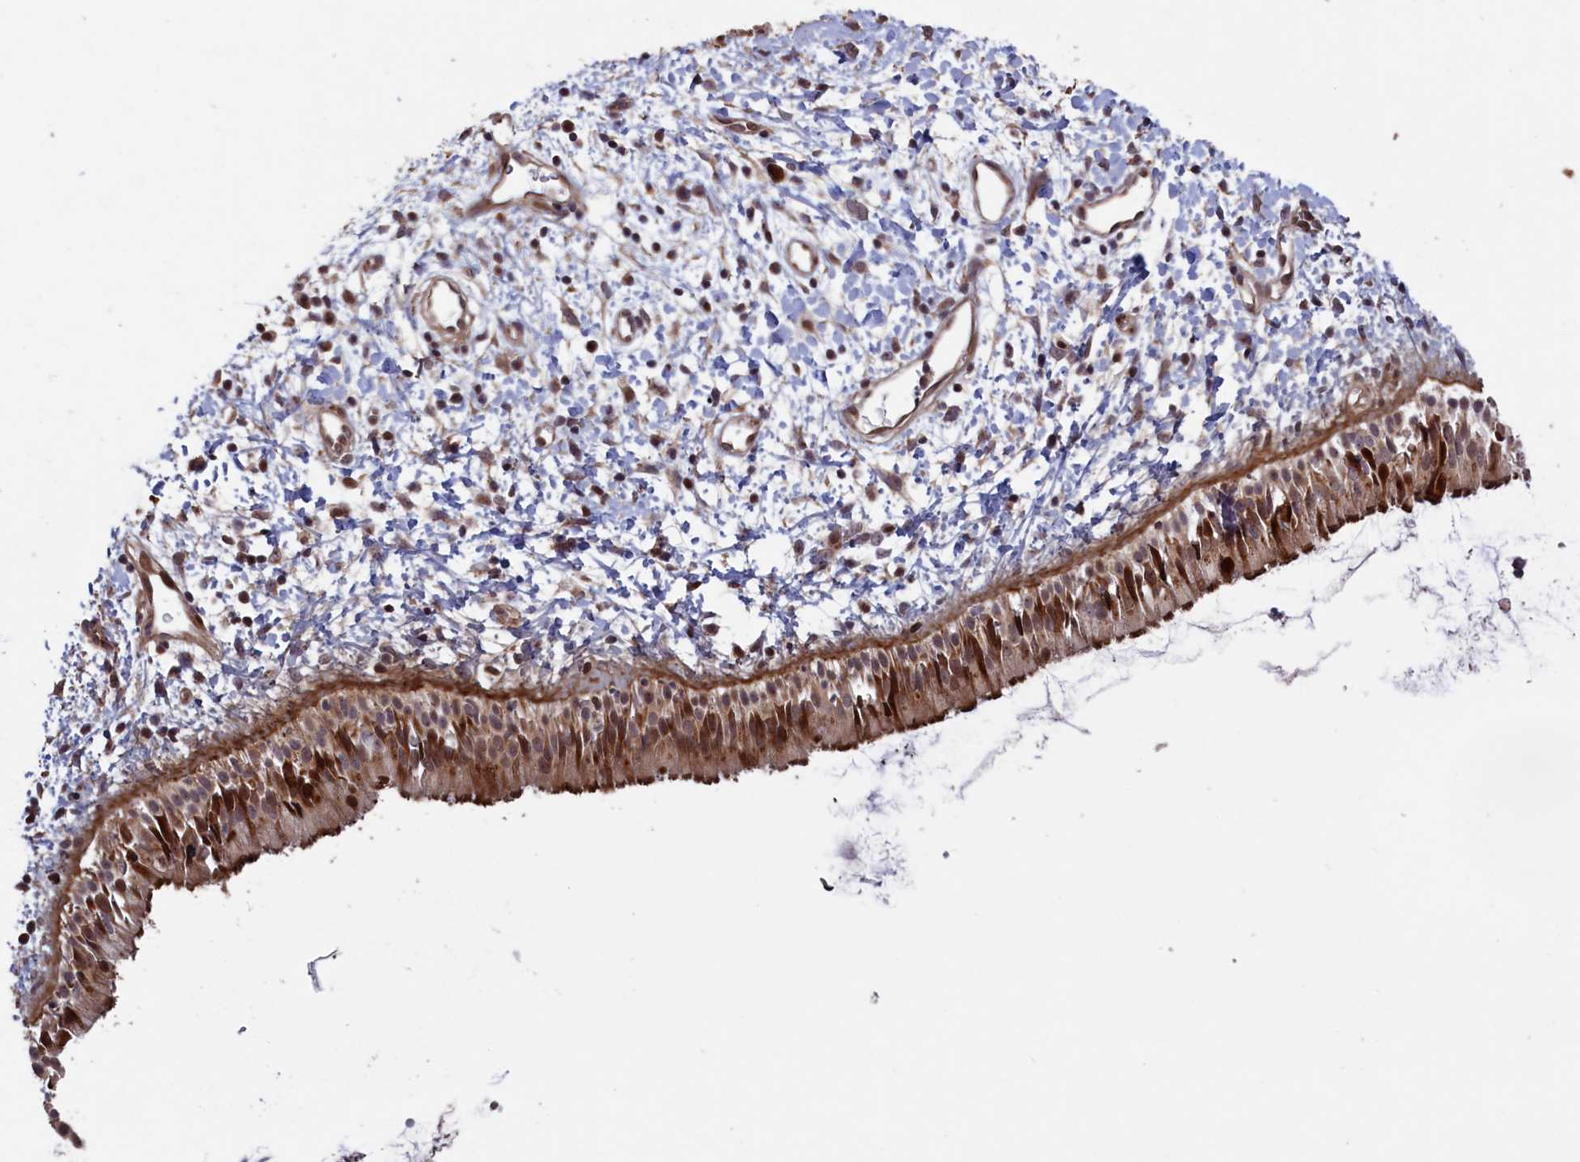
{"staining": {"intensity": "strong", "quantity": ">75%", "location": "cytoplasmic/membranous,nuclear"}, "tissue": "nasopharynx", "cell_type": "Respiratory epithelial cells", "image_type": "normal", "snomed": [{"axis": "morphology", "description": "Normal tissue, NOS"}, {"axis": "topography", "description": "Nasopharynx"}], "caption": "Strong cytoplasmic/membranous,nuclear staining for a protein is appreciated in approximately >75% of respiratory epithelial cells of unremarkable nasopharynx using IHC.", "gene": "LSG1", "patient": {"sex": "male", "age": 22}}